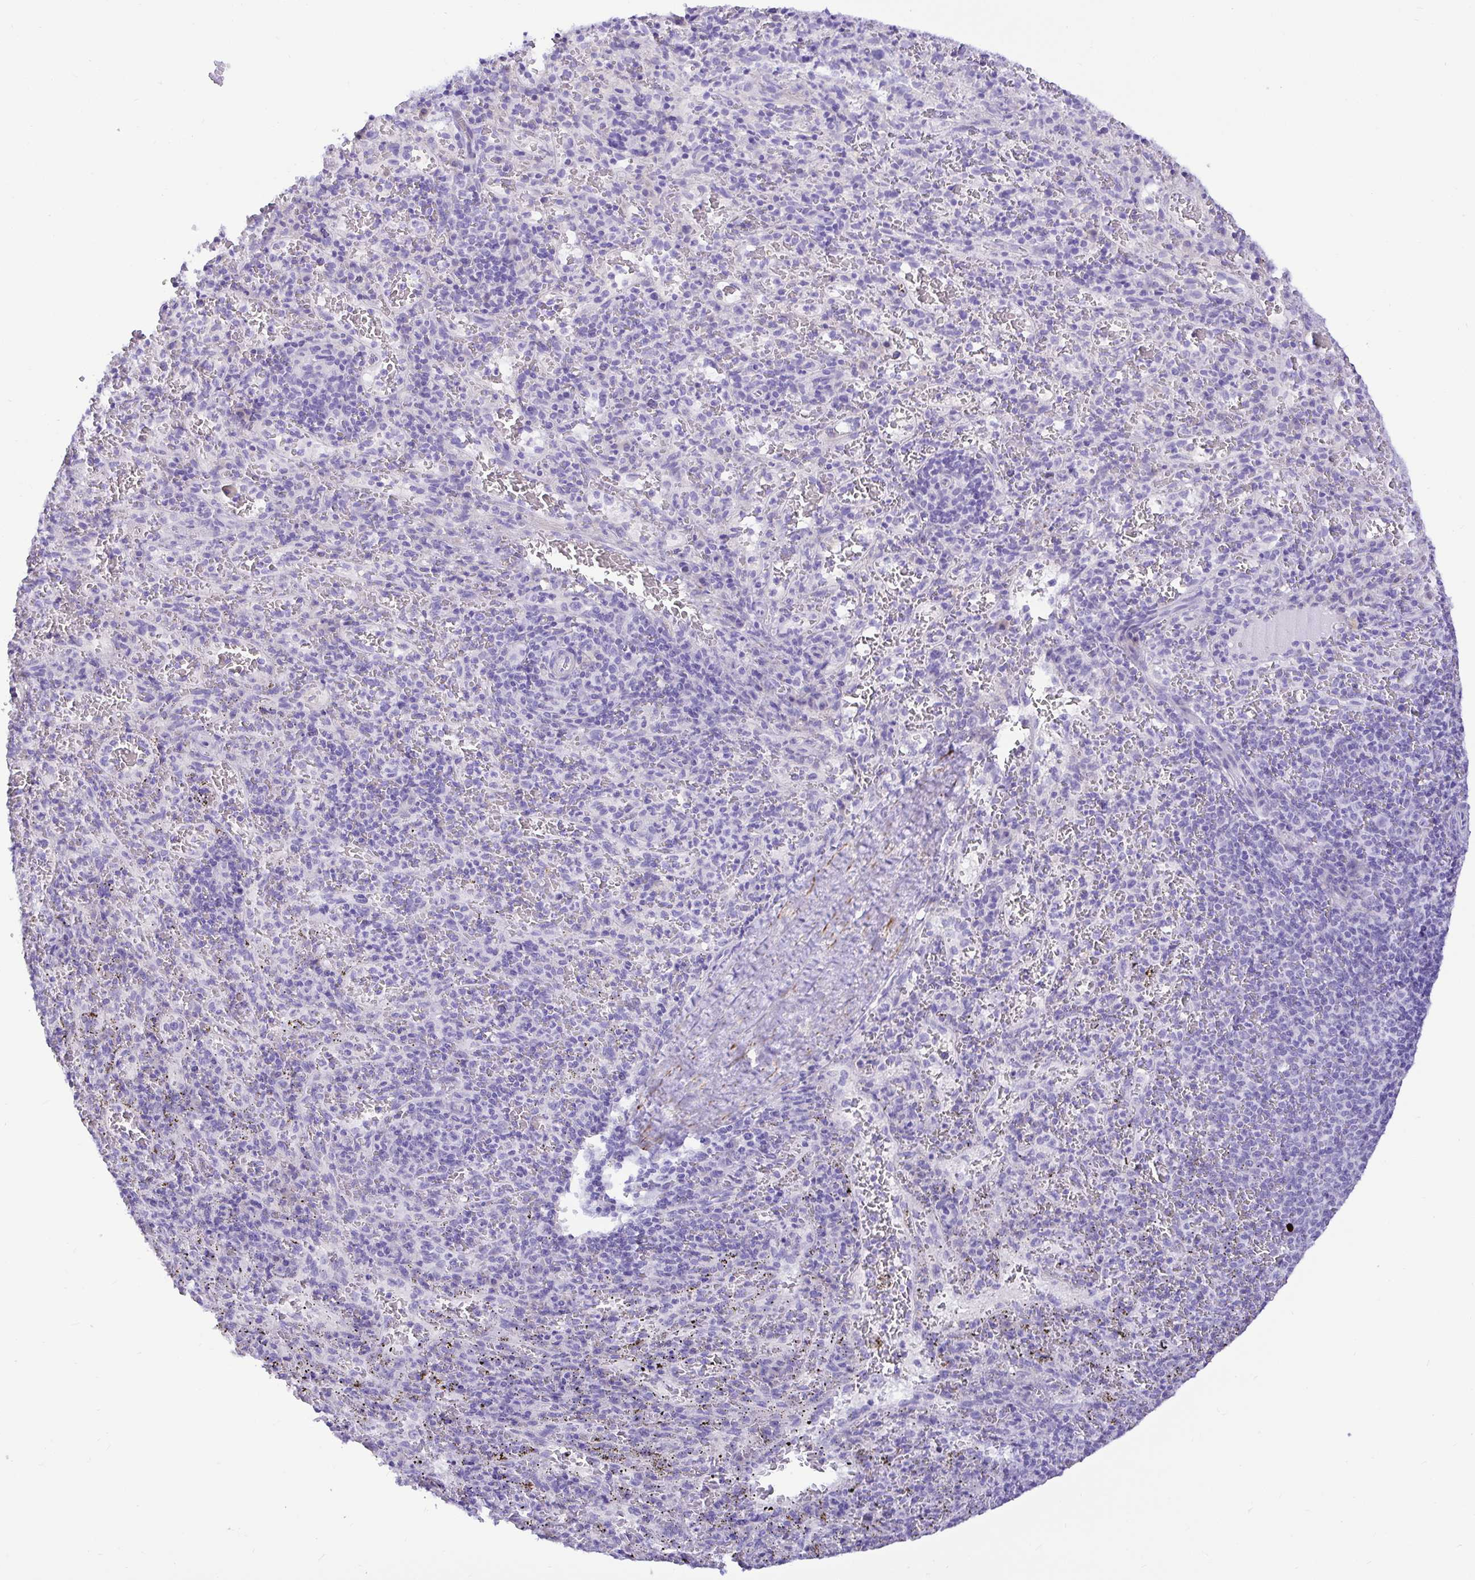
{"staining": {"intensity": "negative", "quantity": "none", "location": "none"}, "tissue": "spleen", "cell_type": "Cells in red pulp", "image_type": "normal", "snomed": [{"axis": "morphology", "description": "Normal tissue, NOS"}, {"axis": "topography", "description": "Spleen"}], "caption": "IHC photomicrograph of normal spleen stained for a protein (brown), which reveals no positivity in cells in red pulp. (DAB (3,3'-diaminobenzidine) IHC visualized using brightfield microscopy, high magnification).", "gene": "BACE2", "patient": {"sex": "male", "age": 57}}